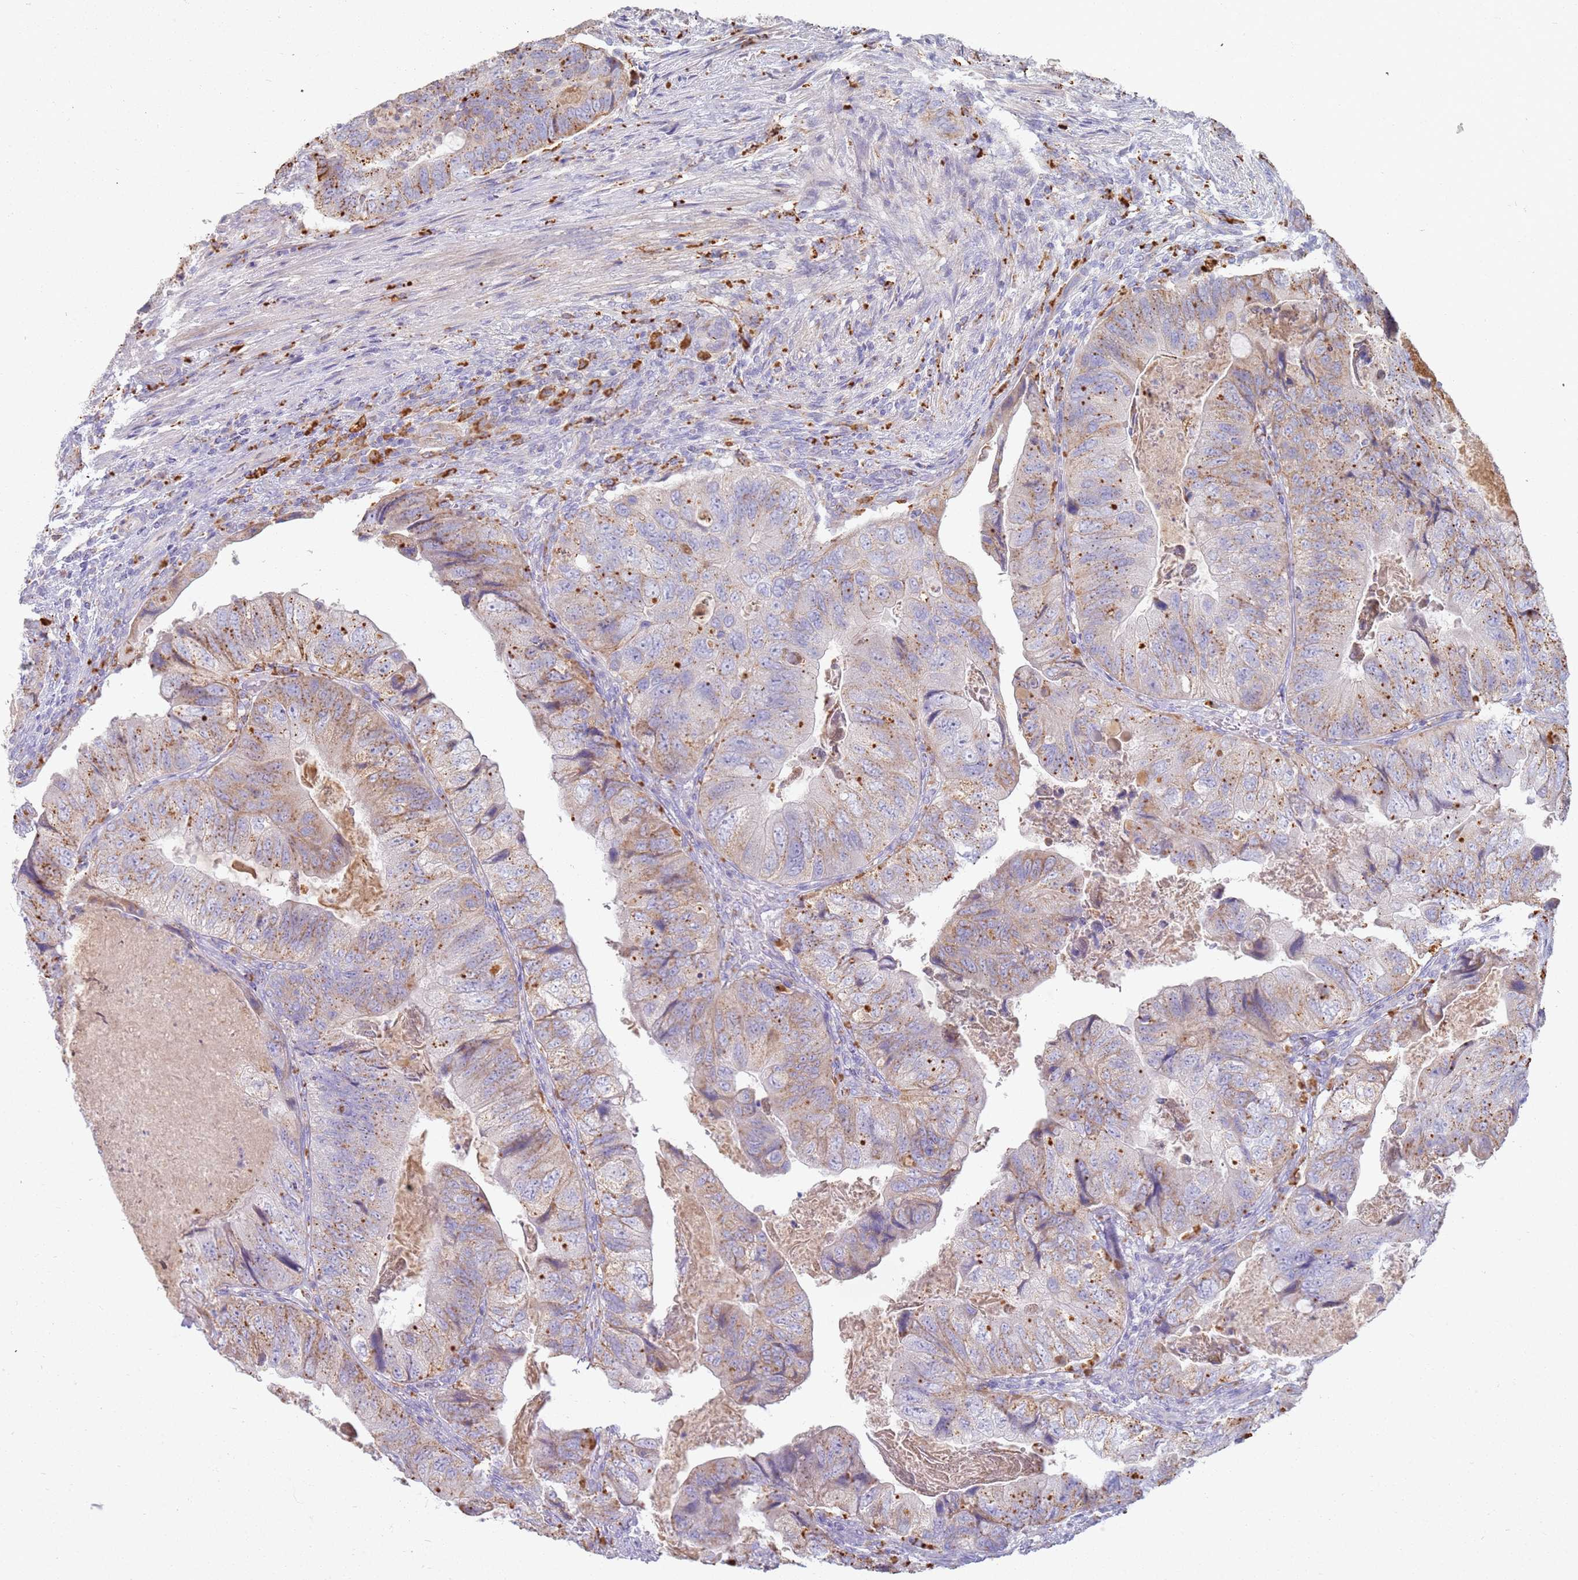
{"staining": {"intensity": "moderate", "quantity": "<25%", "location": "cytoplasmic/membranous"}, "tissue": "colorectal cancer", "cell_type": "Tumor cells", "image_type": "cancer", "snomed": [{"axis": "morphology", "description": "Adenocarcinoma, NOS"}, {"axis": "topography", "description": "Rectum"}], "caption": "Protein staining by immunohistochemistry (IHC) displays moderate cytoplasmic/membranous staining in about <25% of tumor cells in colorectal cancer.", "gene": "TMEM229B", "patient": {"sex": "male", "age": 63}}